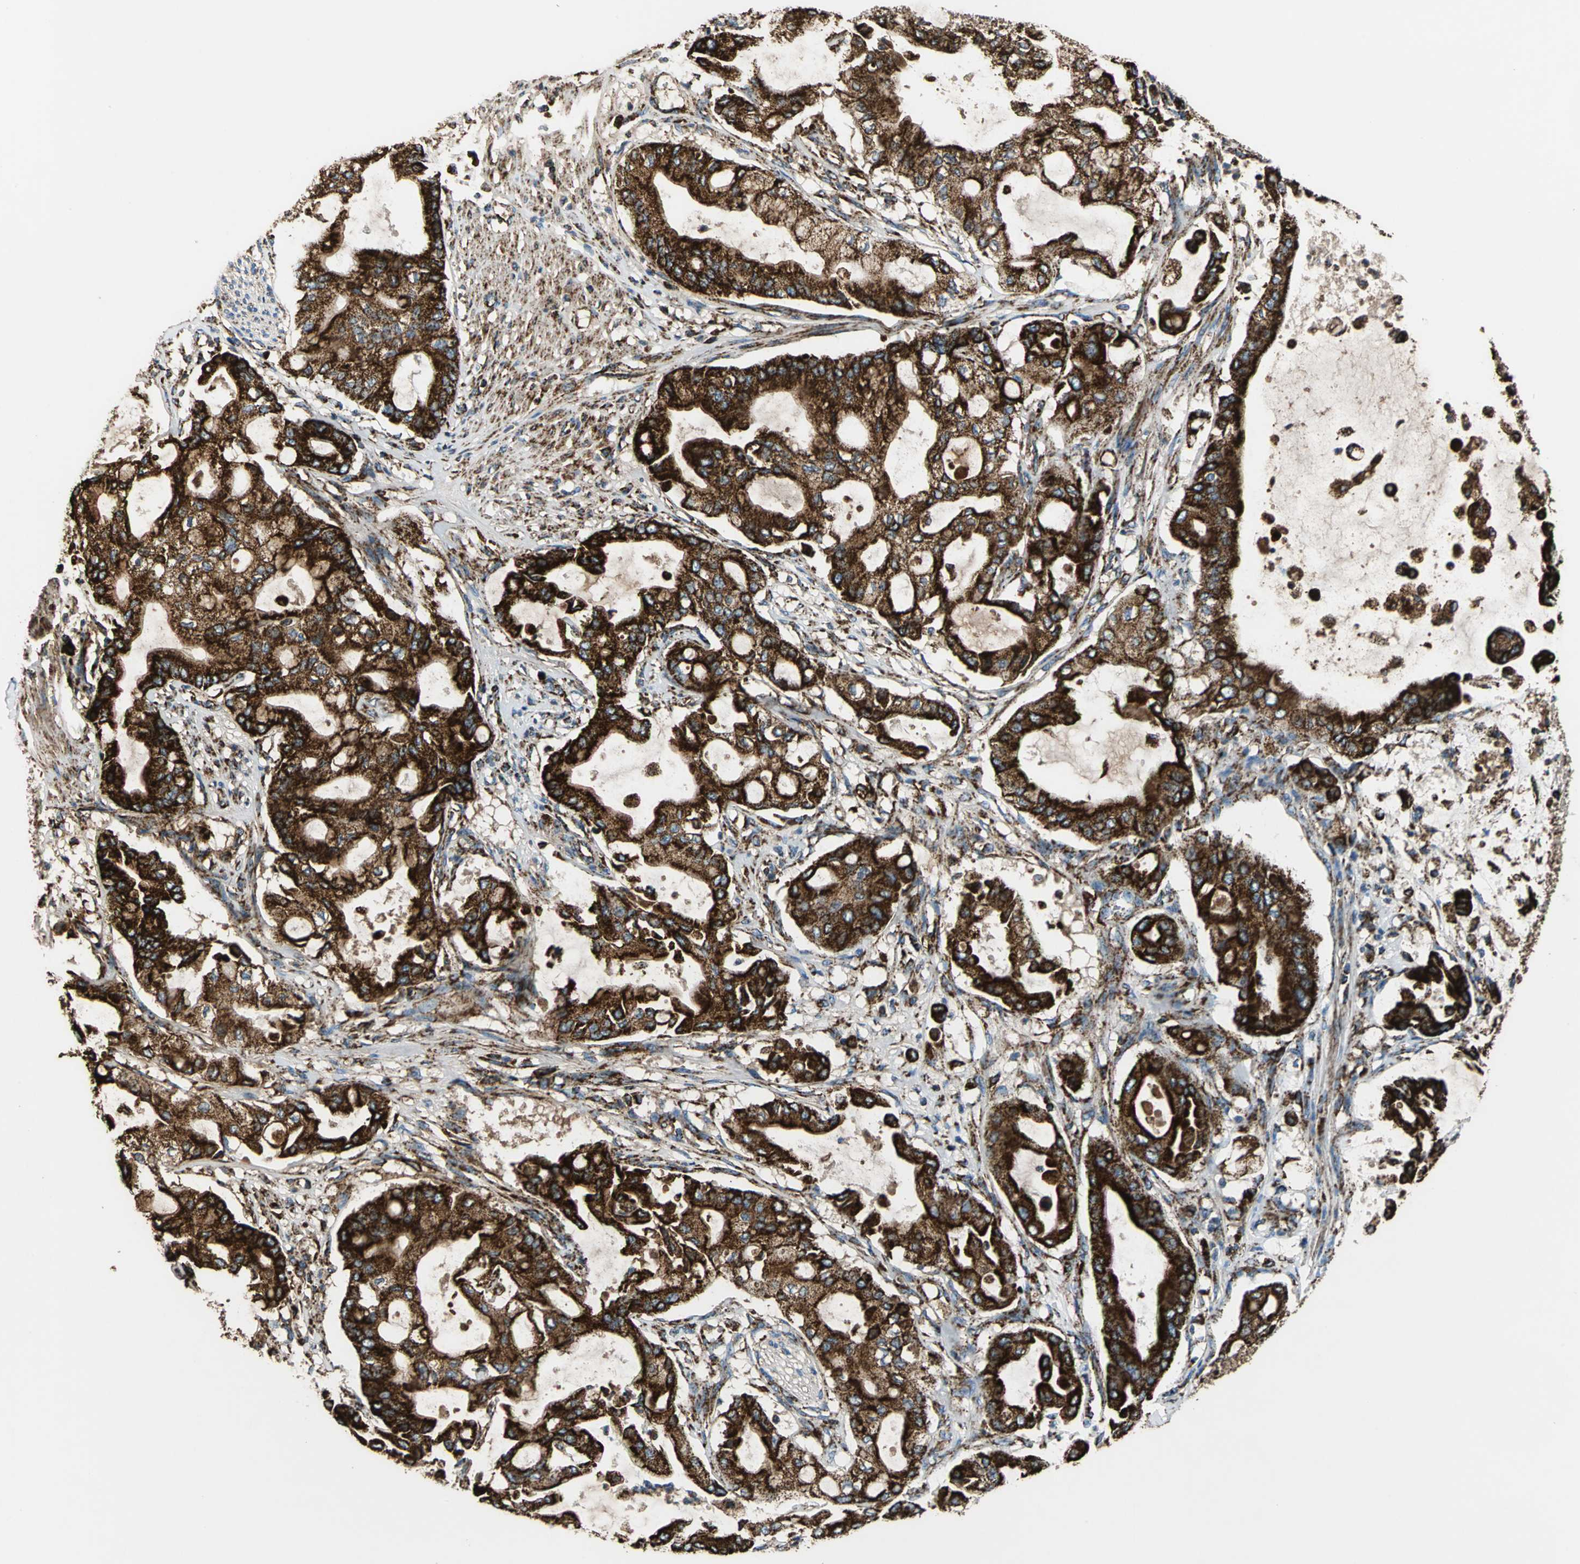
{"staining": {"intensity": "strong", "quantity": ">75%", "location": "cytoplasmic/membranous"}, "tissue": "pancreatic cancer", "cell_type": "Tumor cells", "image_type": "cancer", "snomed": [{"axis": "morphology", "description": "Adenocarcinoma, NOS"}, {"axis": "morphology", "description": "Adenocarcinoma, metastatic, NOS"}, {"axis": "topography", "description": "Lymph node"}, {"axis": "topography", "description": "Pancreas"}, {"axis": "topography", "description": "Duodenum"}], "caption": "Protein positivity by immunohistochemistry (IHC) exhibits strong cytoplasmic/membranous positivity in approximately >75% of tumor cells in pancreatic cancer.", "gene": "ECH1", "patient": {"sex": "female", "age": 64}}